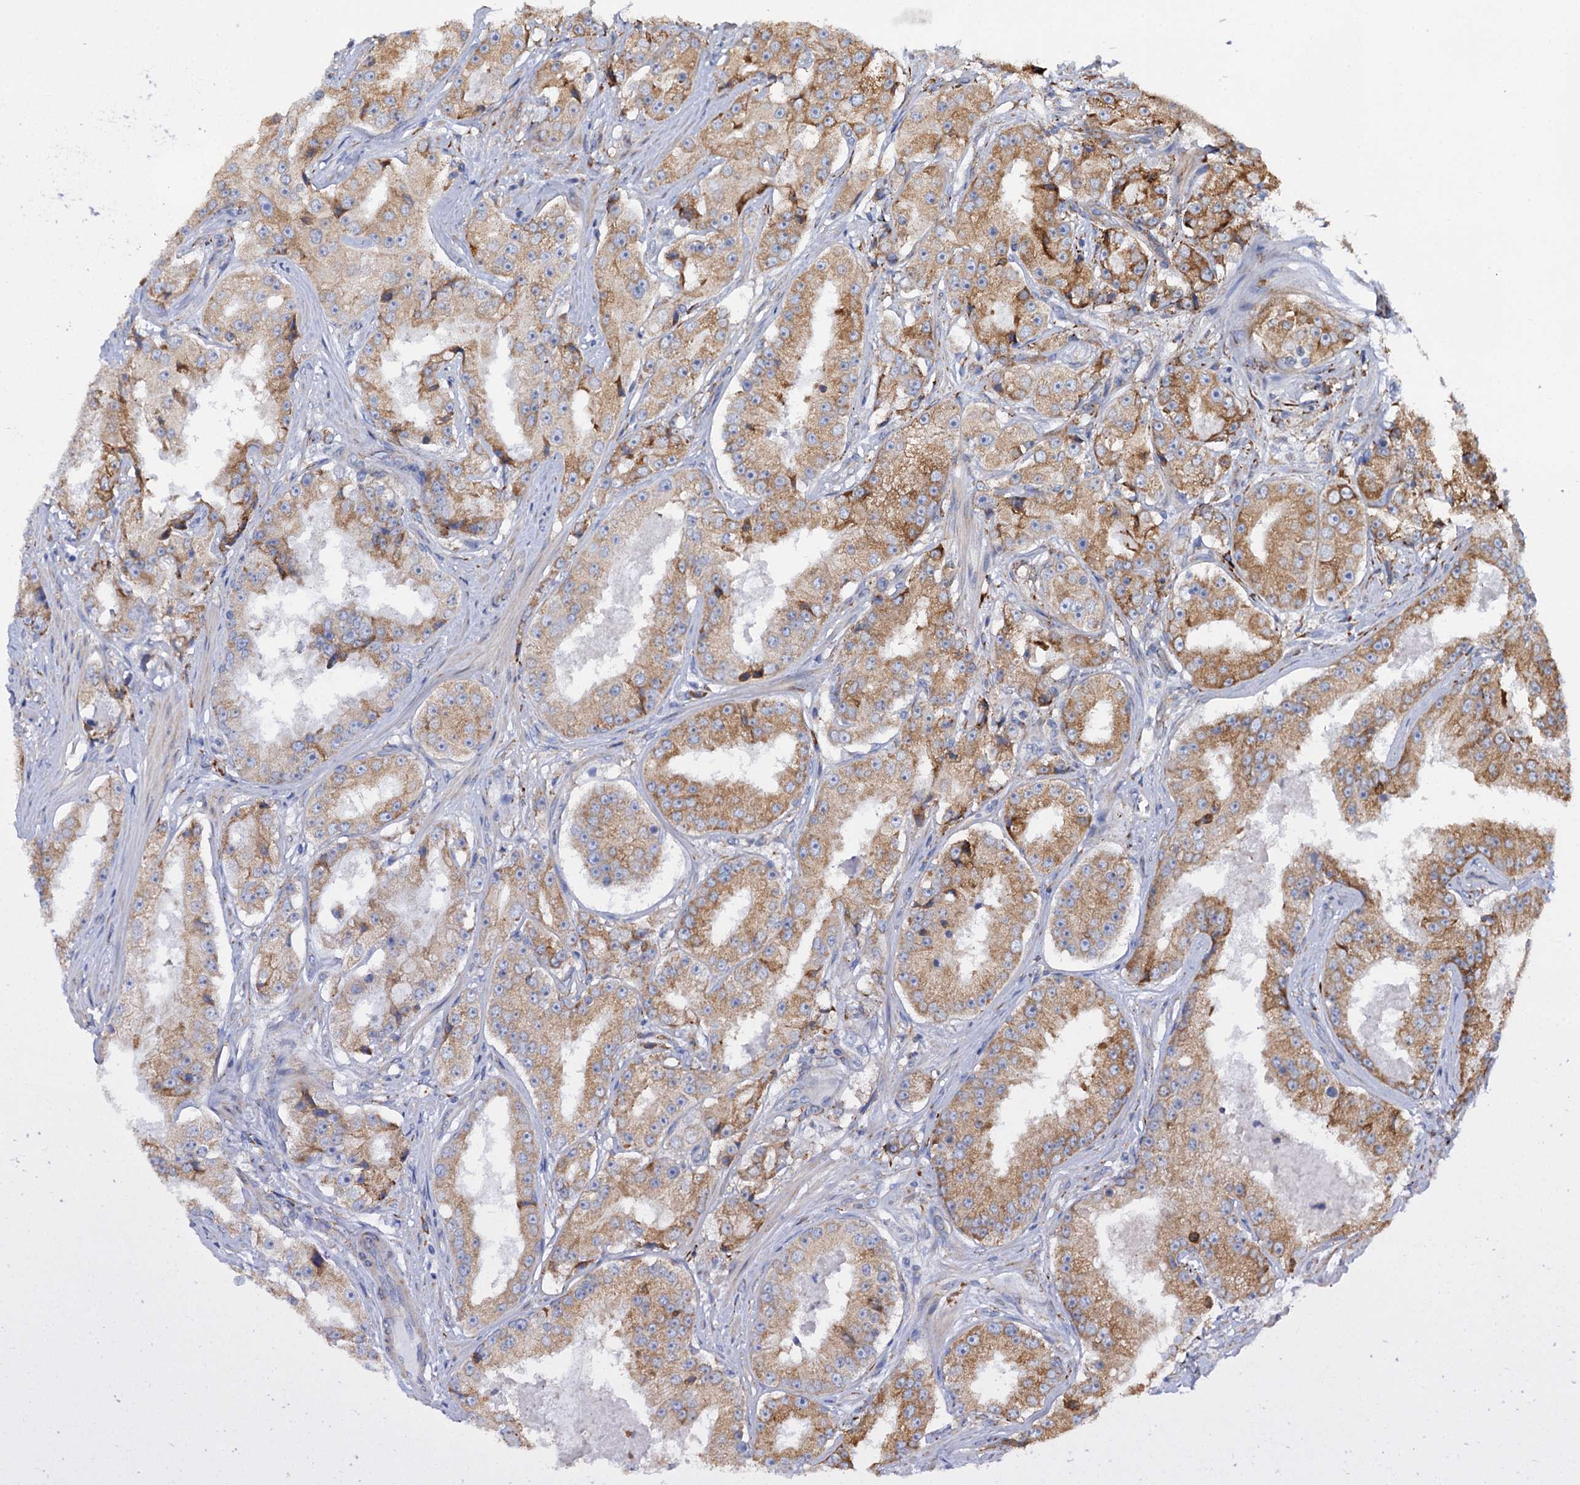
{"staining": {"intensity": "moderate", "quantity": ">75%", "location": "cytoplasmic/membranous"}, "tissue": "prostate cancer", "cell_type": "Tumor cells", "image_type": "cancer", "snomed": [{"axis": "morphology", "description": "Adenocarcinoma, High grade"}, {"axis": "topography", "description": "Prostate"}], "caption": "Prostate adenocarcinoma (high-grade) stained with a brown dye demonstrates moderate cytoplasmic/membranous positive staining in about >75% of tumor cells.", "gene": "SHE", "patient": {"sex": "male", "age": 73}}